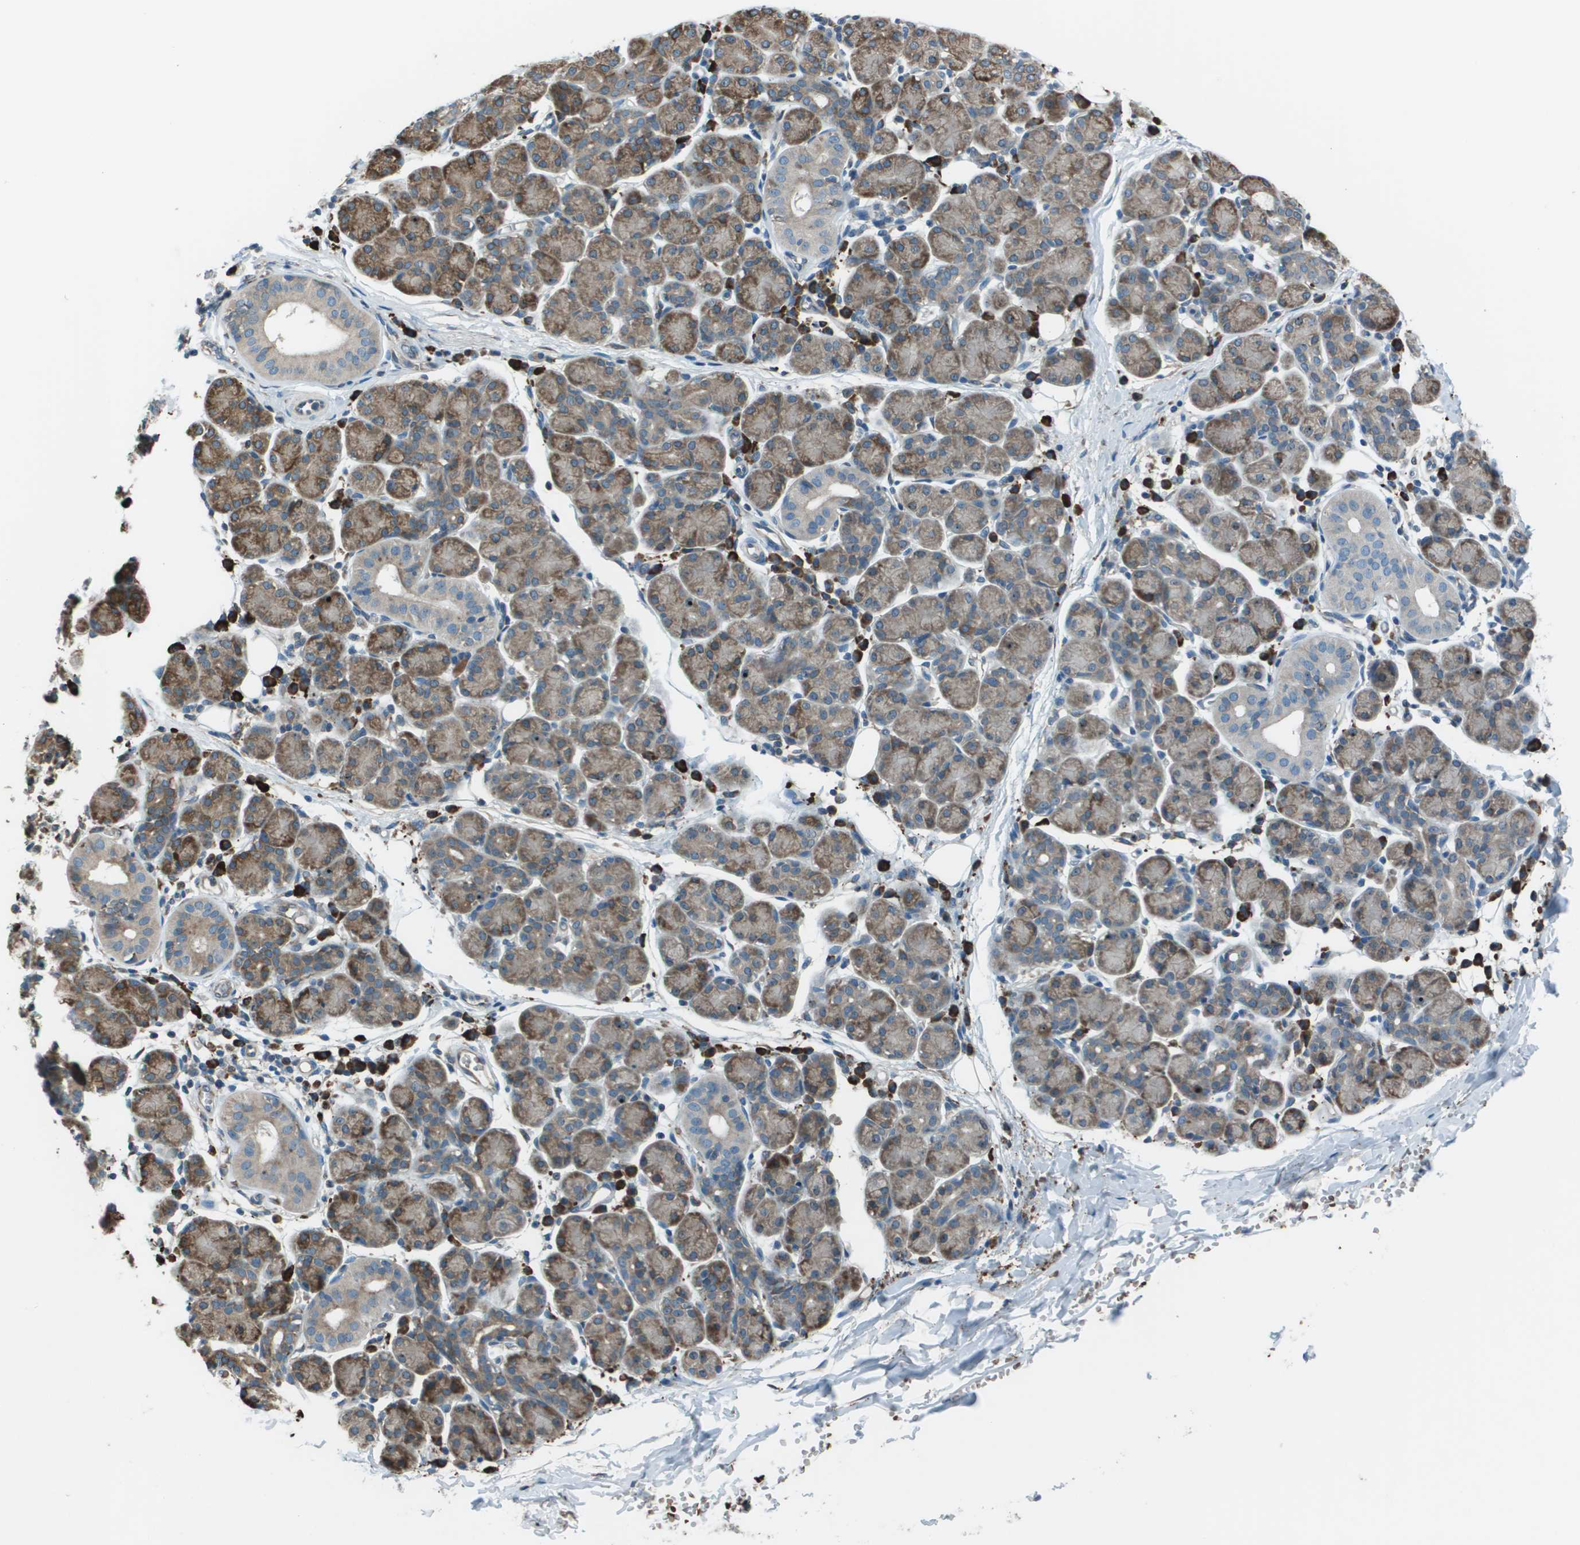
{"staining": {"intensity": "moderate", "quantity": "25%-75%", "location": "cytoplasmic/membranous"}, "tissue": "salivary gland", "cell_type": "Glandular cells", "image_type": "normal", "snomed": [{"axis": "morphology", "description": "Normal tissue, NOS"}, {"axis": "morphology", "description": "Inflammation, NOS"}, {"axis": "topography", "description": "Lymph node"}, {"axis": "topography", "description": "Salivary gland"}], "caption": "IHC of unremarkable human salivary gland shows medium levels of moderate cytoplasmic/membranous staining in approximately 25%-75% of glandular cells.", "gene": "UTS2", "patient": {"sex": "male", "age": 3}}